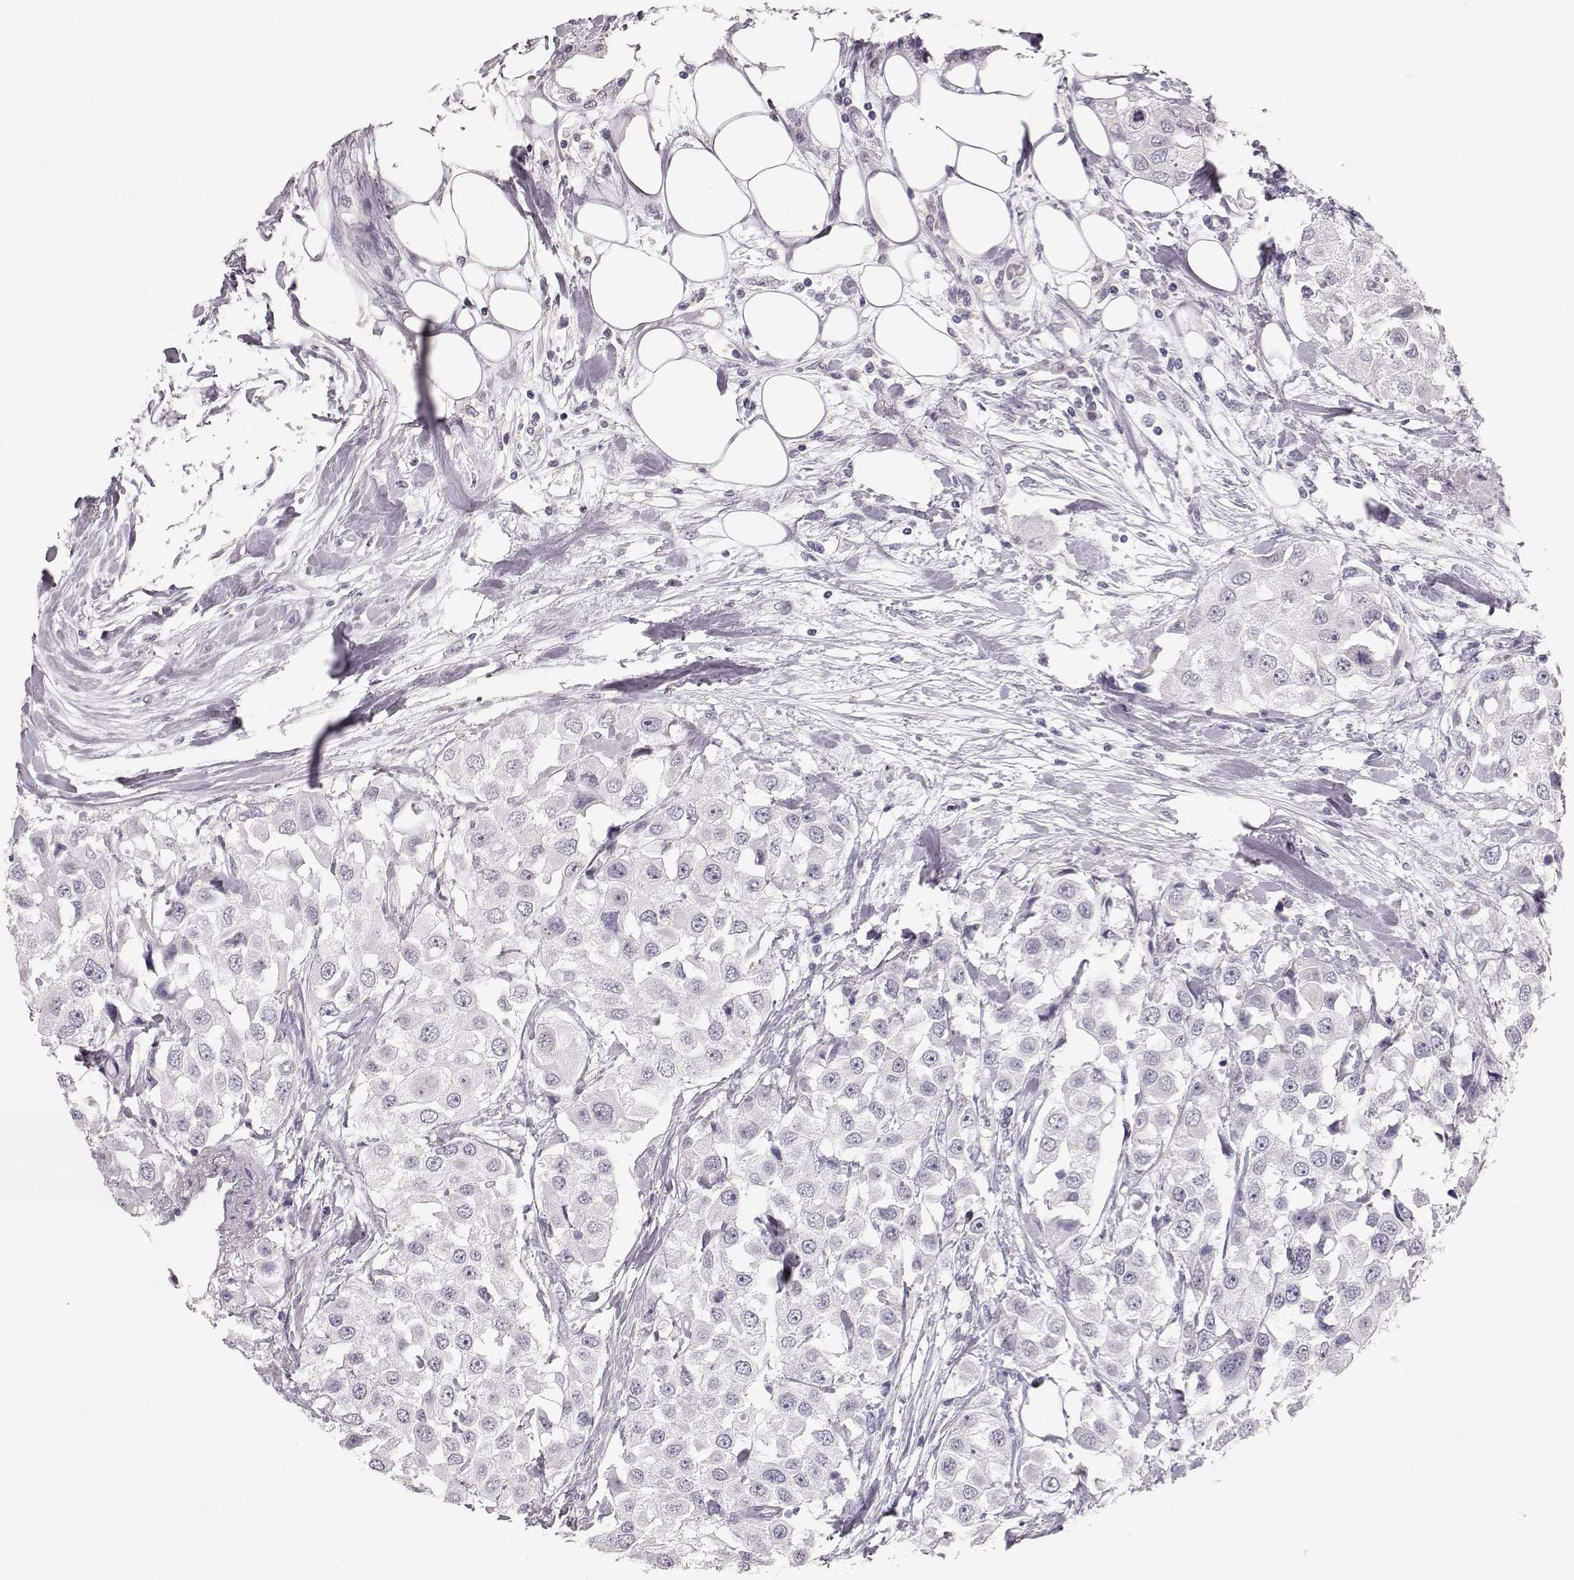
{"staining": {"intensity": "negative", "quantity": "none", "location": "none"}, "tissue": "urothelial cancer", "cell_type": "Tumor cells", "image_type": "cancer", "snomed": [{"axis": "morphology", "description": "Urothelial carcinoma, High grade"}, {"axis": "topography", "description": "Urinary bladder"}], "caption": "This is an immunohistochemistry photomicrograph of urothelial cancer. There is no staining in tumor cells.", "gene": "POU1F1", "patient": {"sex": "female", "age": 64}}